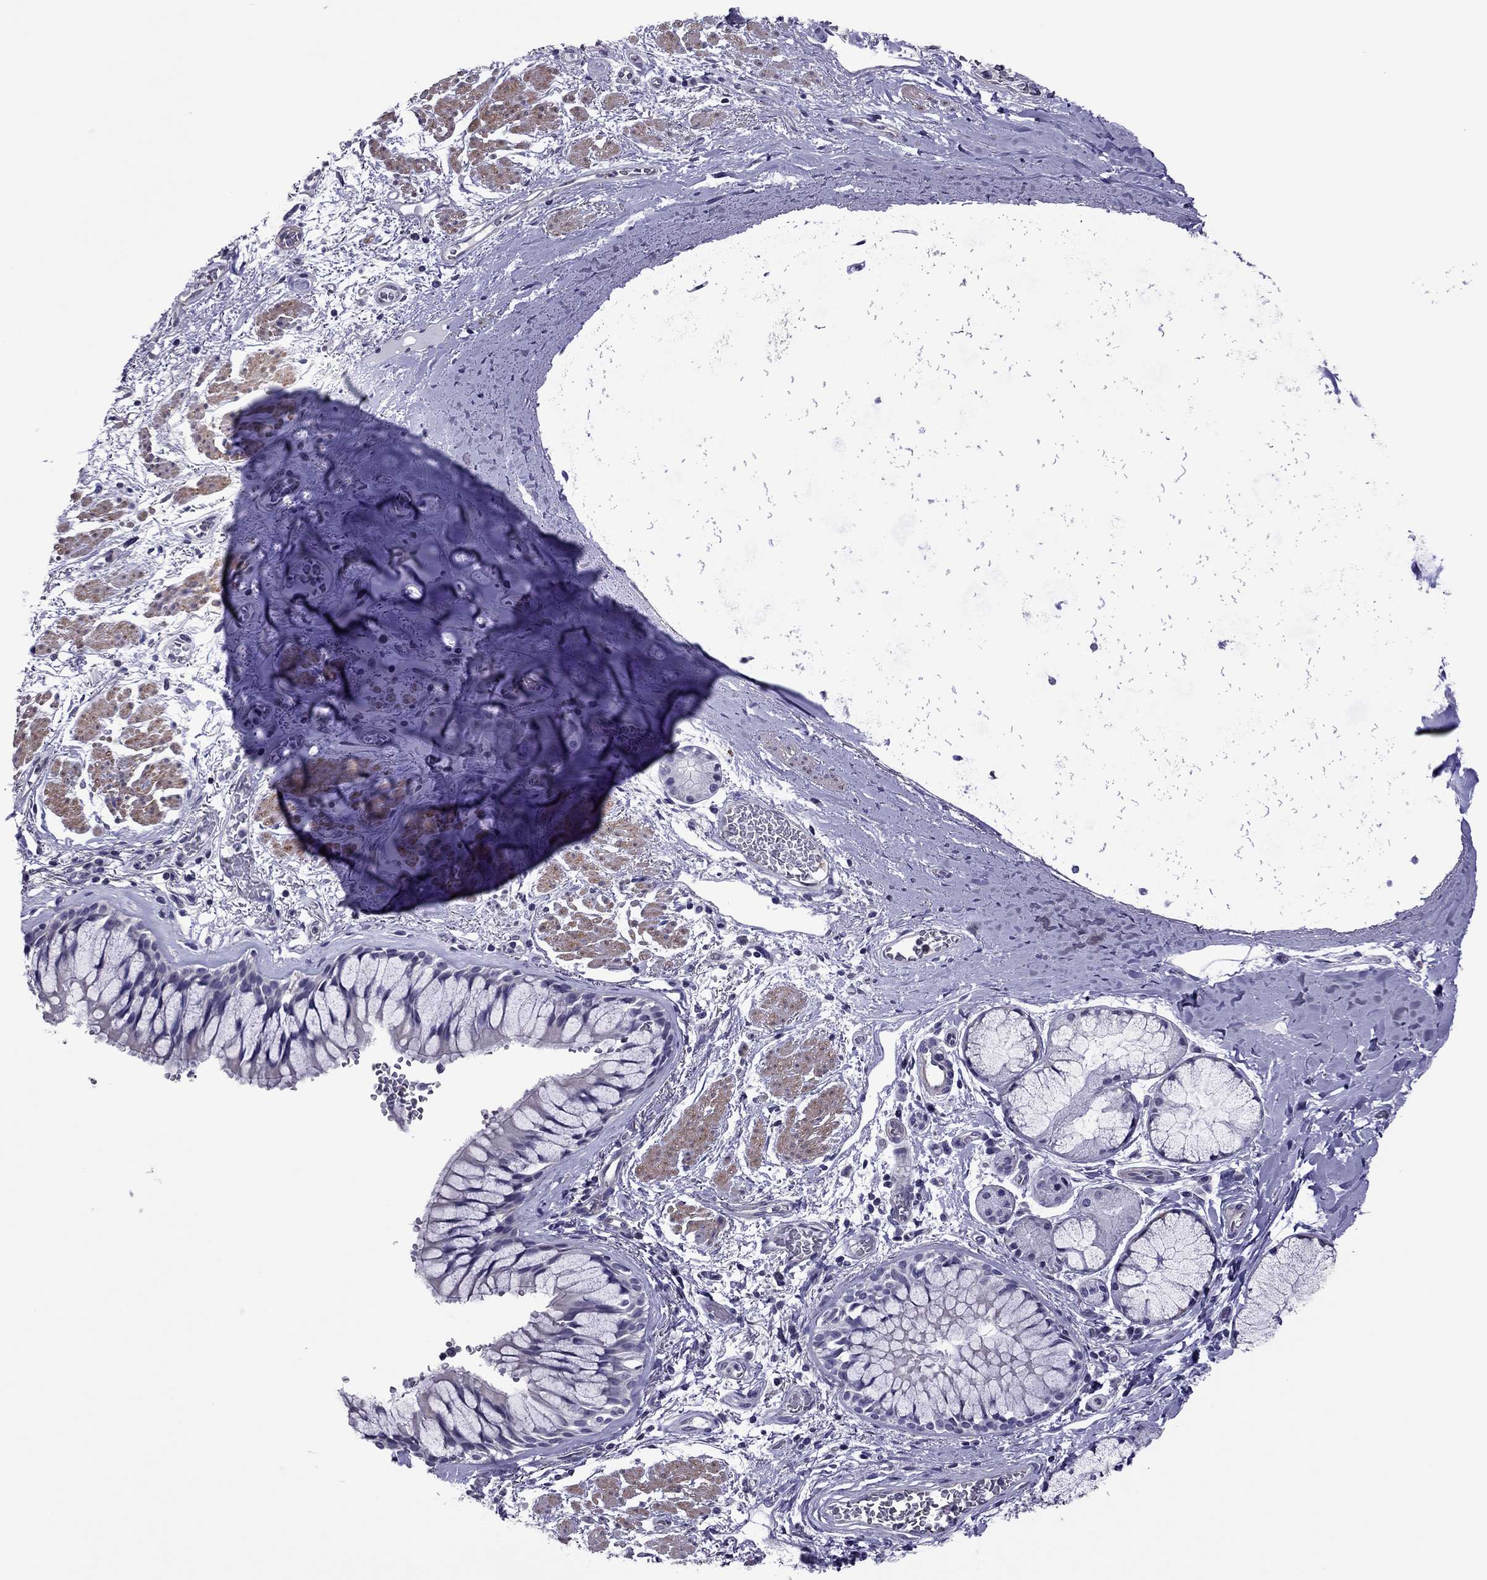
{"staining": {"intensity": "negative", "quantity": "none", "location": "none"}, "tissue": "bronchus", "cell_type": "Respiratory epithelial cells", "image_type": "normal", "snomed": [{"axis": "morphology", "description": "Normal tissue, NOS"}, {"axis": "topography", "description": "Bronchus"}, {"axis": "topography", "description": "Lung"}], "caption": "A photomicrograph of human bronchus is negative for staining in respiratory epithelial cells.", "gene": "SLC16A8", "patient": {"sex": "female", "age": 57}}